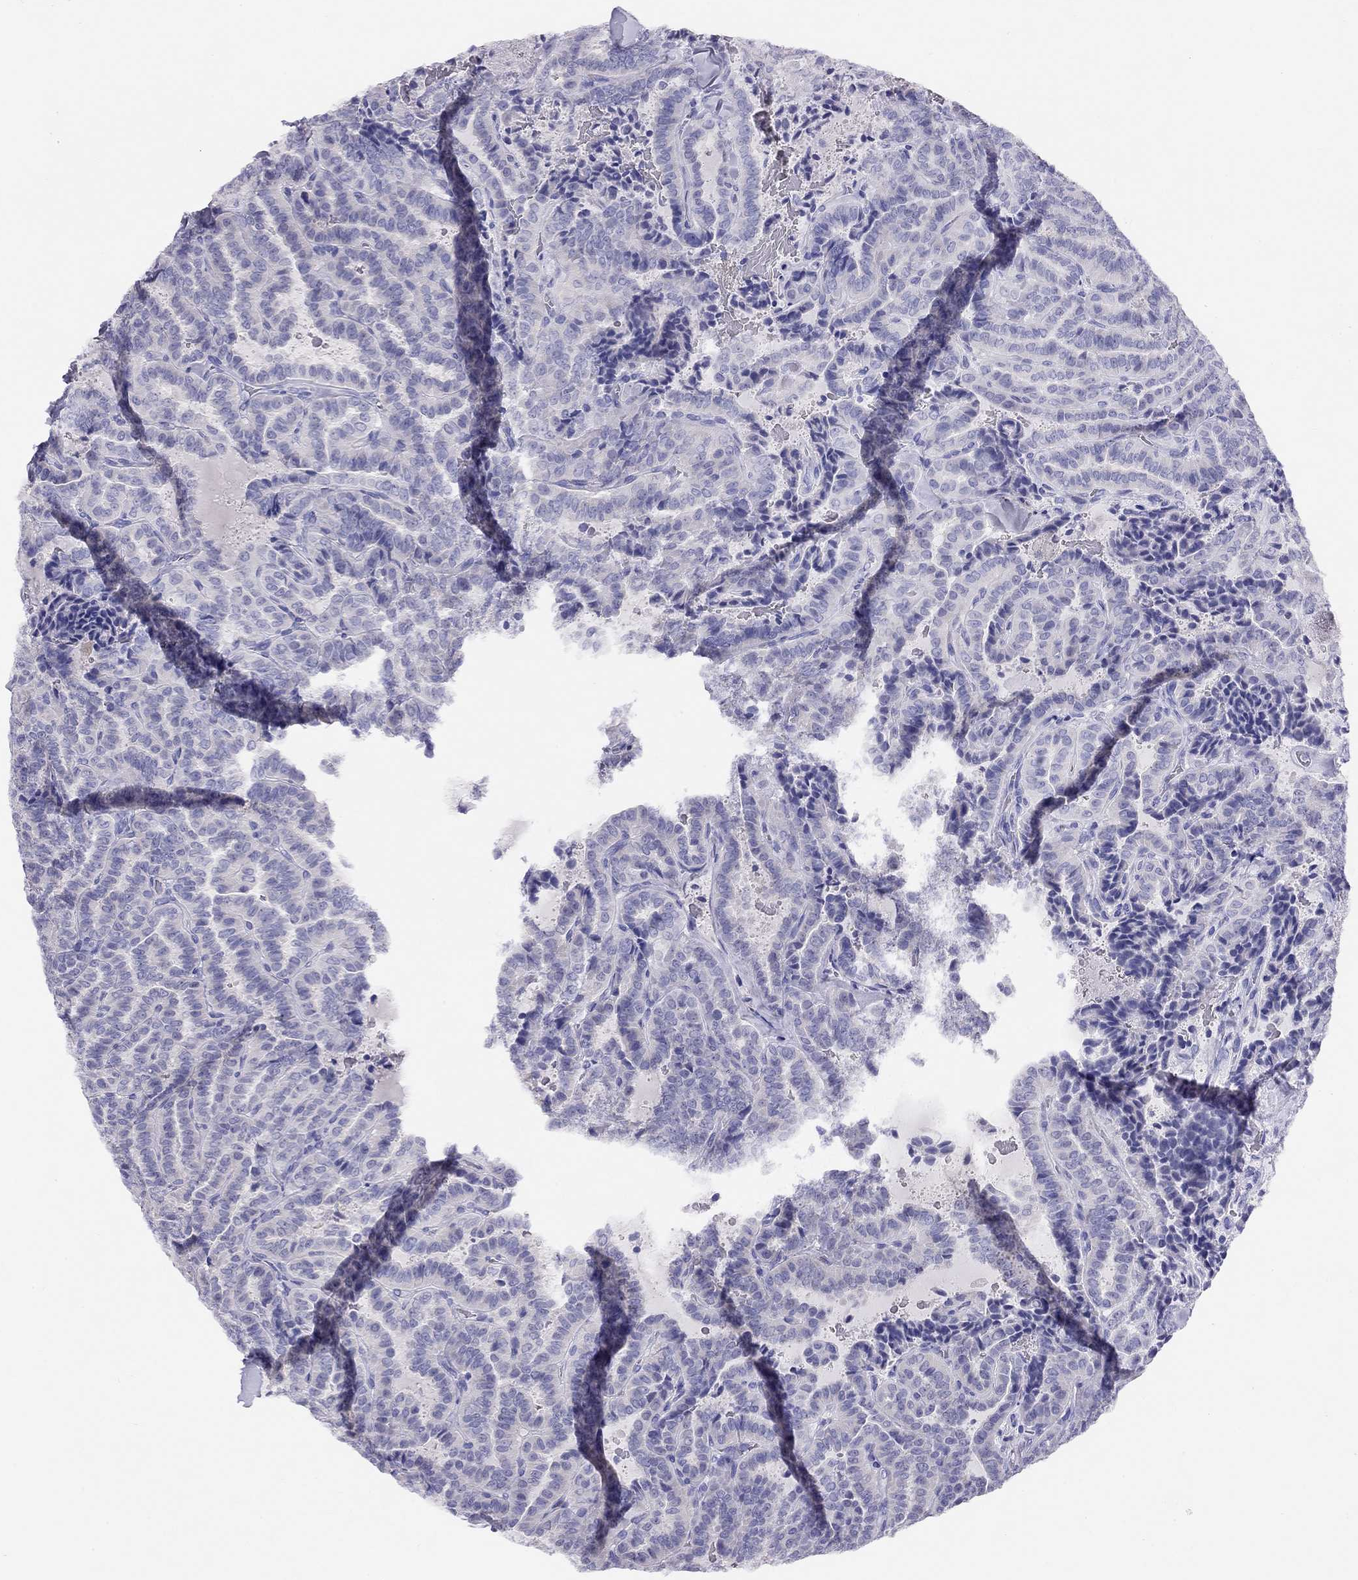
{"staining": {"intensity": "negative", "quantity": "none", "location": "none"}, "tissue": "thyroid cancer", "cell_type": "Tumor cells", "image_type": "cancer", "snomed": [{"axis": "morphology", "description": "Papillary adenocarcinoma, NOS"}, {"axis": "topography", "description": "Thyroid gland"}], "caption": "Immunohistochemistry photomicrograph of human papillary adenocarcinoma (thyroid) stained for a protein (brown), which exhibits no positivity in tumor cells.", "gene": "LRIT2", "patient": {"sex": "female", "age": 39}}